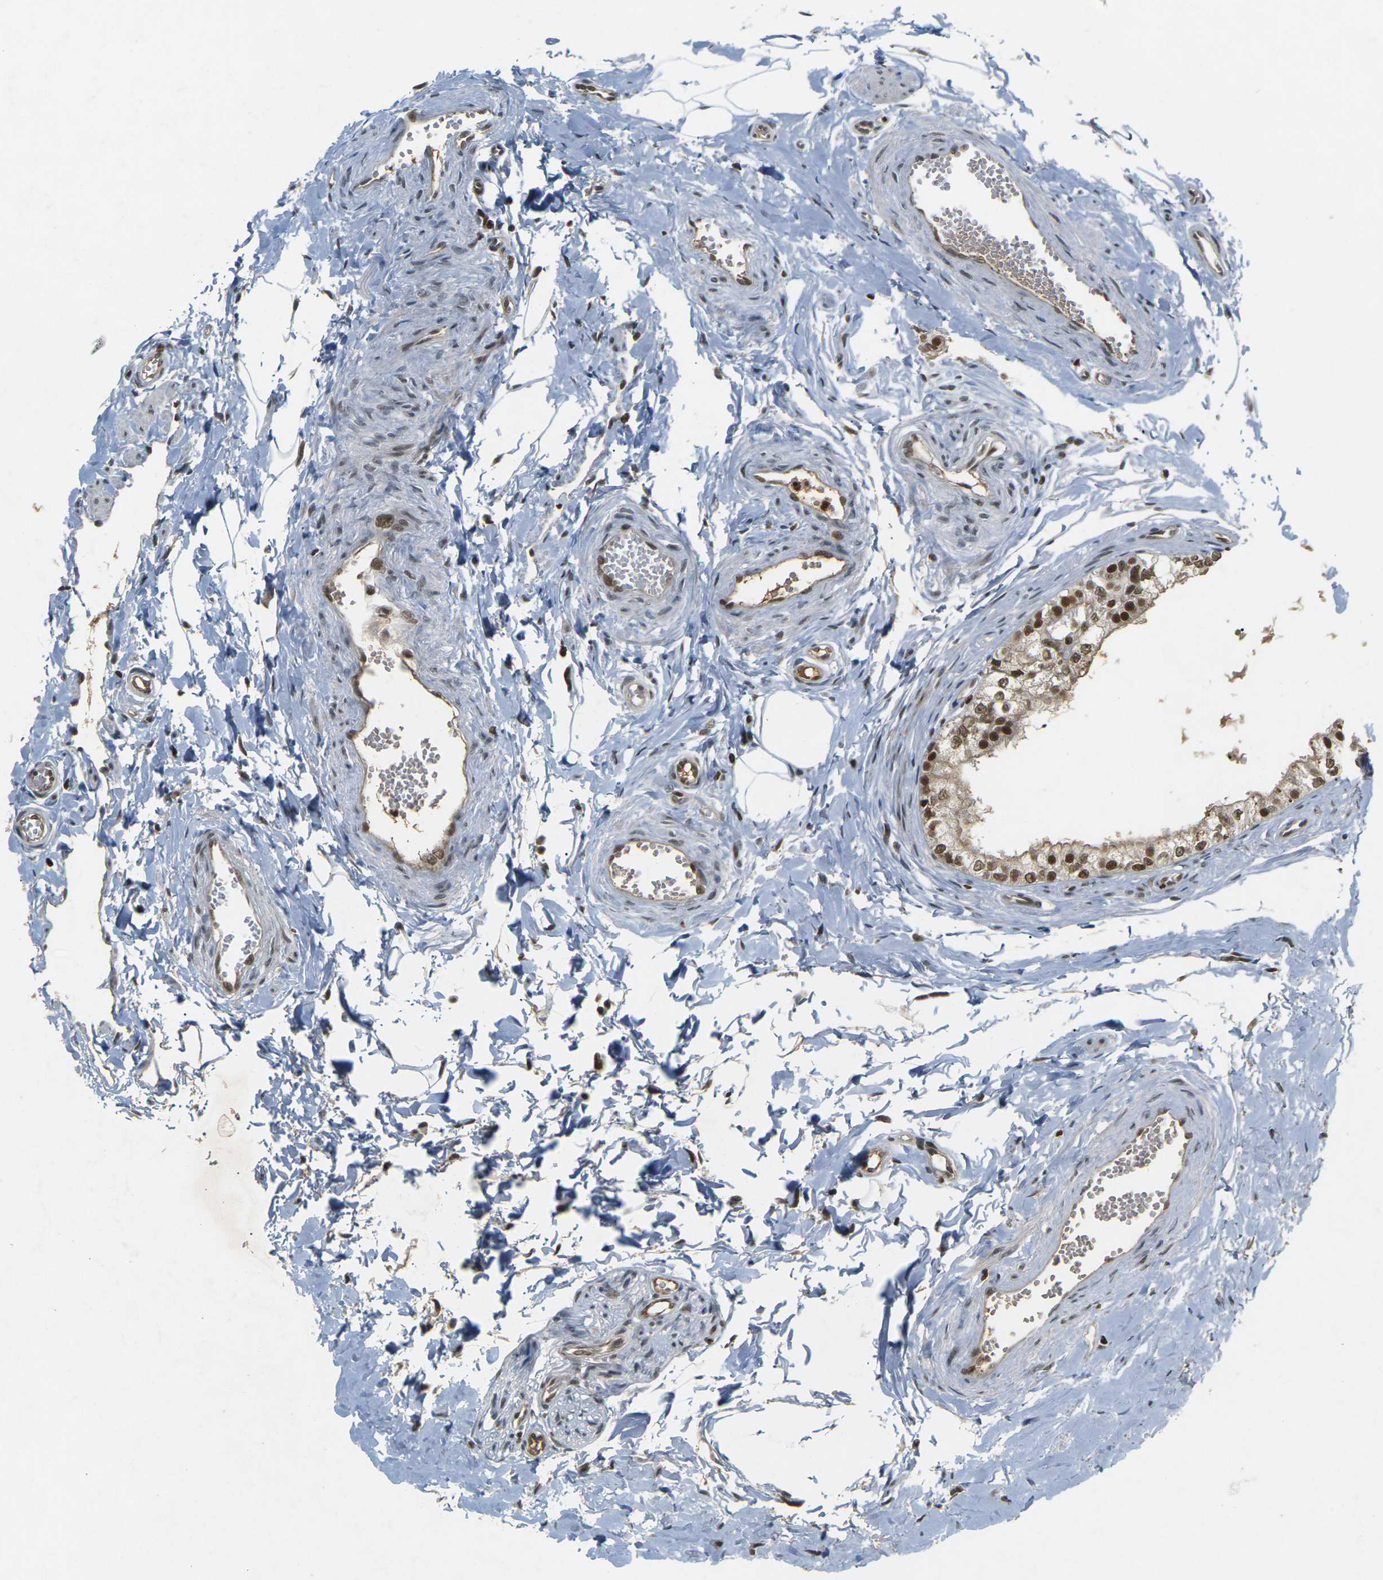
{"staining": {"intensity": "strong", "quantity": ">75%", "location": "nuclear"}, "tissue": "epididymis", "cell_type": "Glandular cells", "image_type": "normal", "snomed": [{"axis": "morphology", "description": "Normal tissue, NOS"}, {"axis": "topography", "description": "Epididymis"}], "caption": "An immunohistochemistry (IHC) photomicrograph of benign tissue is shown. Protein staining in brown labels strong nuclear positivity in epididymis within glandular cells. Nuclei are stained in blue.", "gene": "NELFA", "patient": {"sex": "male", "age": 56}}